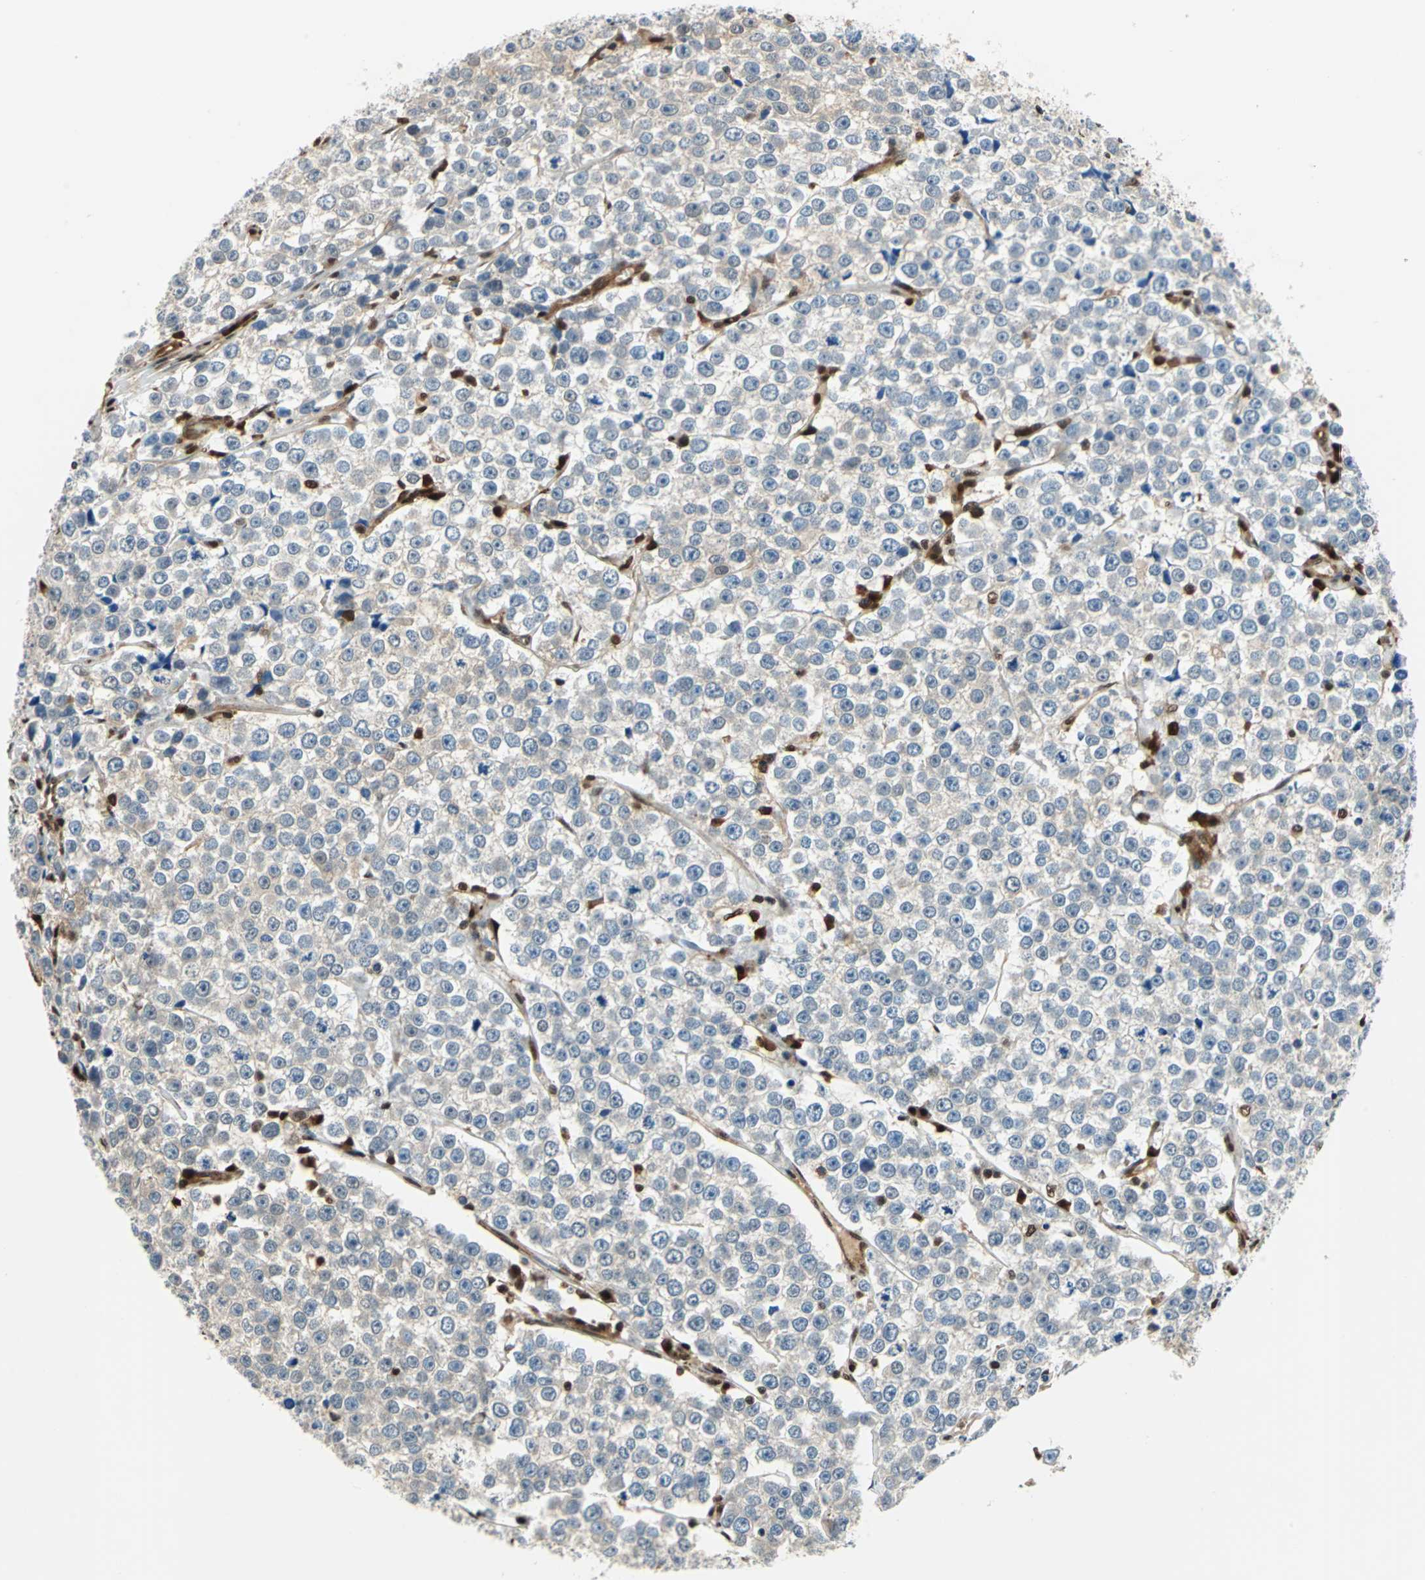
{"staining": {"intensity": "negative", "quantity": "none", "location": "none"}, "tissue": "testis cancer", "cell_type": "Tumor cells", "image_type": "cancer", "snomed": [{"axis": "morphology", "description": "Seminoma, NOS"}, {"axis": "morphology", "description": "Carcinoma, Embryonal, NOS"}, {"axis": "topography", "description": "Testis"}], "caption": "The immunohistochemistry (IHC) micrograph has no significant expression in tumor cells of testis cancer tissue. (DAB IHC, high magnification).", "gene": "PSME1", "patient": {"sex": "male", "age": 52}}